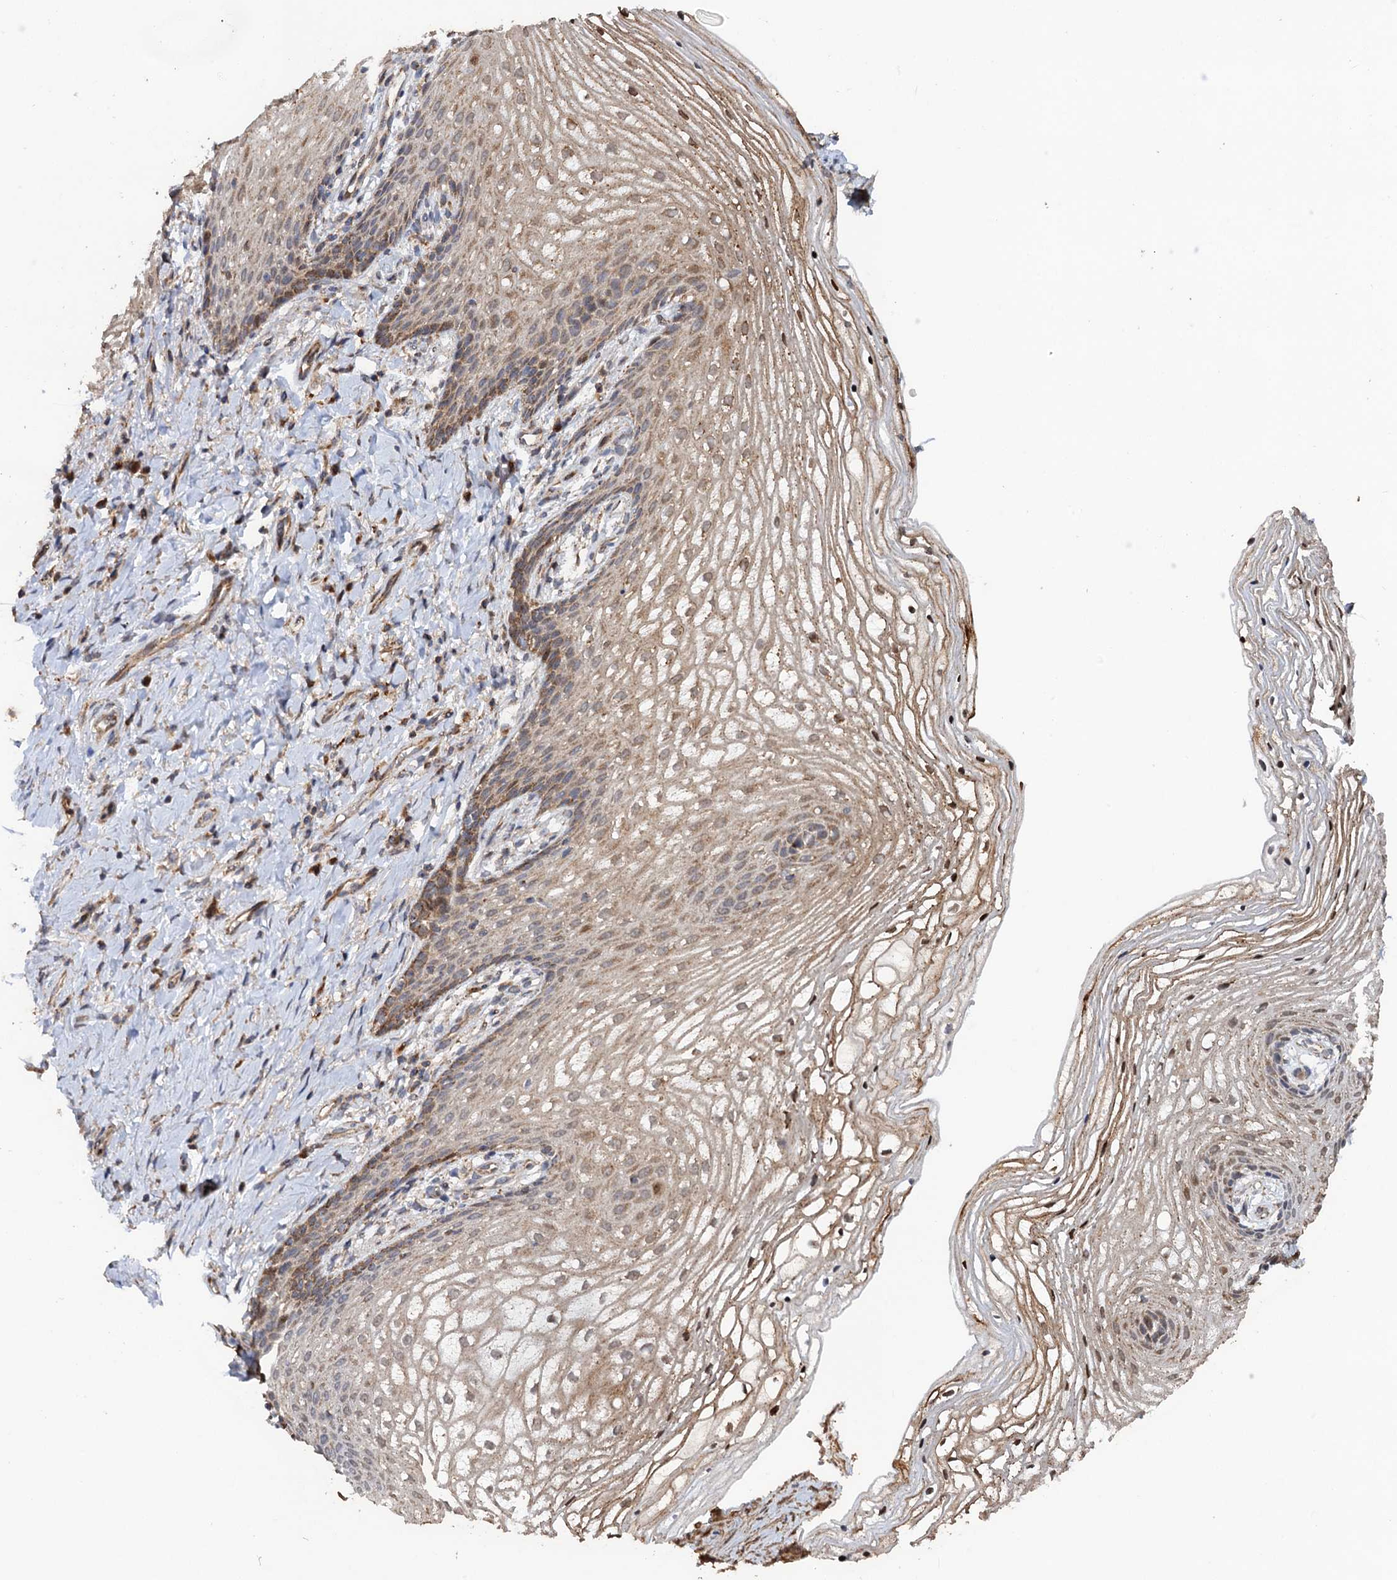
{"staining": {"intensity": "weak", "quantity": "<25%", "location": "cytoplasmic/membranous"}, "tissue": "vagina", "cell_type": "Squamous epithelial cells", "image_type": "normal", "snomed": [{"axis": "morphology", "description": "Normal tissue, NOS"}, {"axis": "topography", "description": "Vagina"}], "caption": "The histopathology image reveals no significant expression in squamous epithelial cells of vagina.", "gene": "BMERB1", "patient": {"sex": "female", "age": 60}}